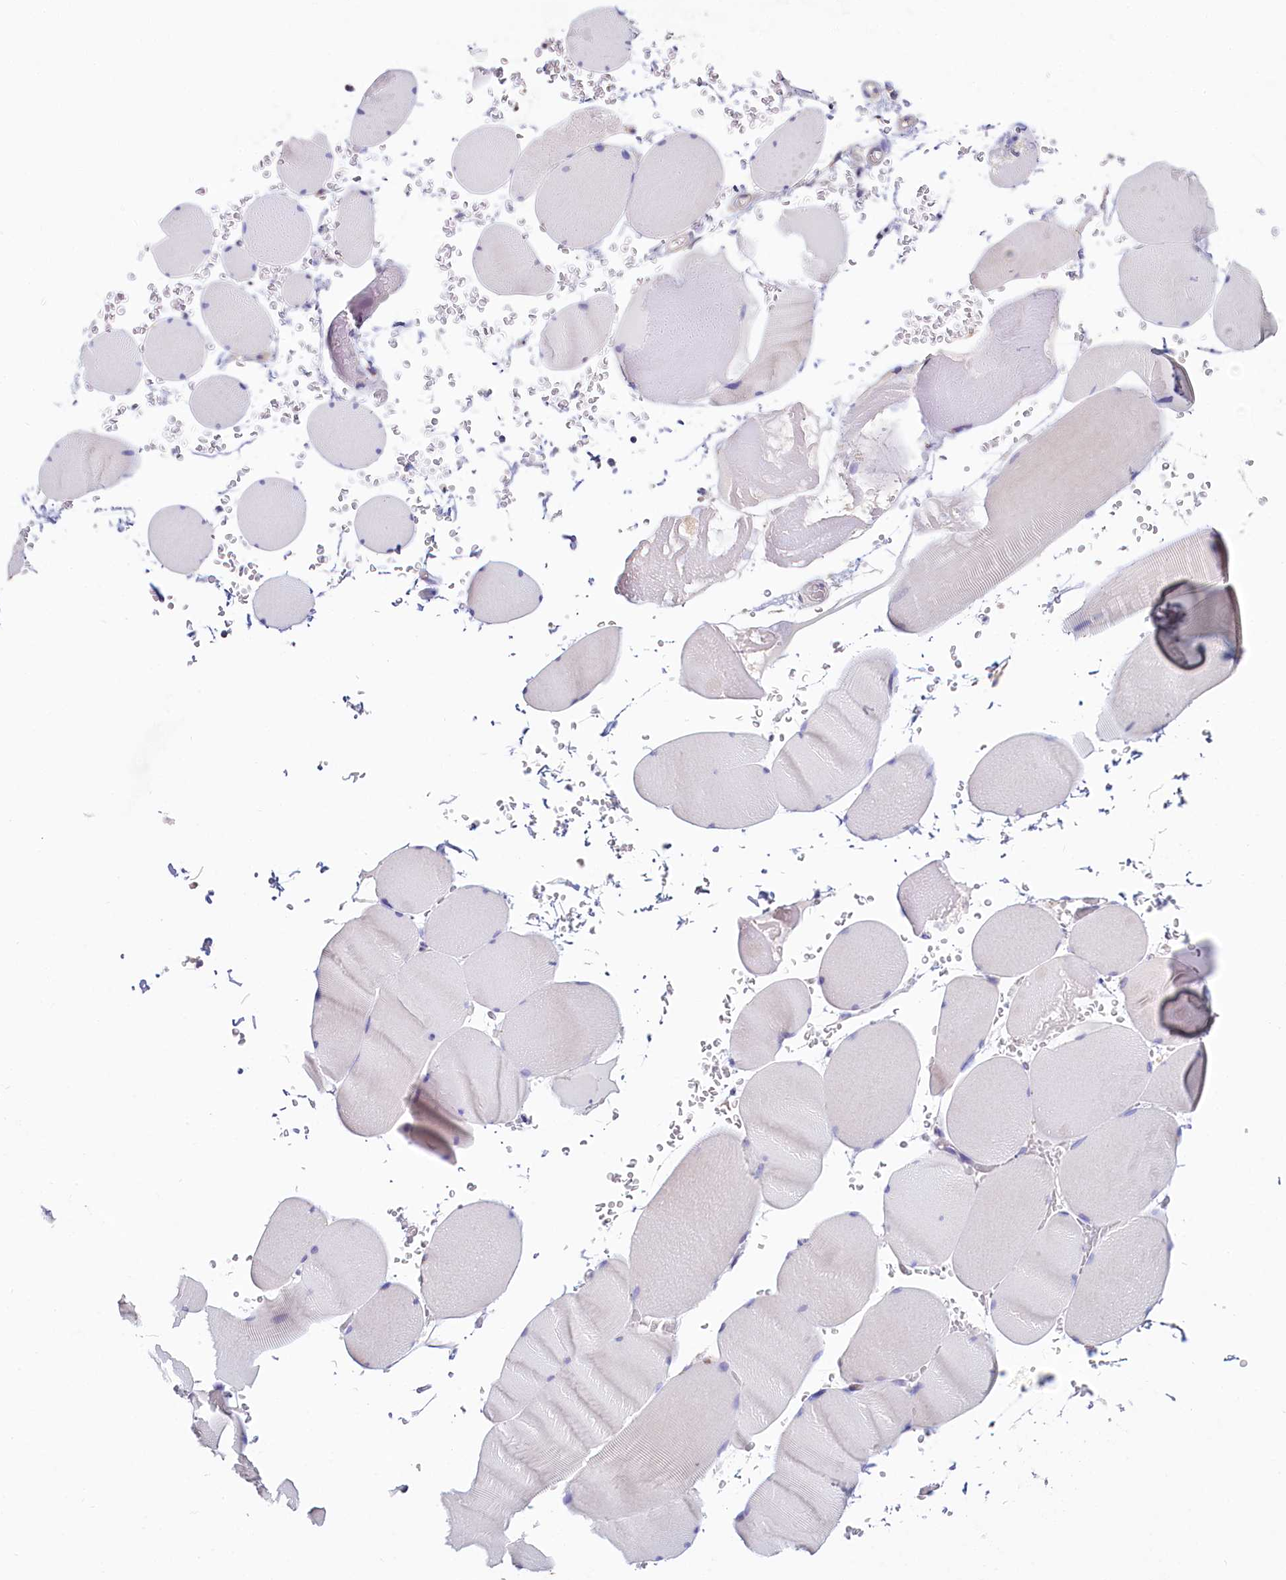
{"staining": {"intensity": "negative", "quantity": "none", "location": "none"}, "tissue": "skeletal muscle", "cell_type": "Myocytes", "image_type": "normal", "snomed": [{"axis": "morphology", "description": "Normal tissue, NOS"}, {"axis": "topography", "description": "Skeletal muscle"}, {"axis": "topography", "description": "Head-Neck"}], "caption": "DAB (3,3'-diaminobenzidine) immunohistochemical staining of normal human skeletal muscle demonstrates no significant staining in myocytes. (Brightfield microscopy of DAB (3,3'-diaminobenzidine) immunohistochemistry (IHC) at high magnification).", "gene": "PDE6D", "patient": {"sex": "male", "age": 66}}